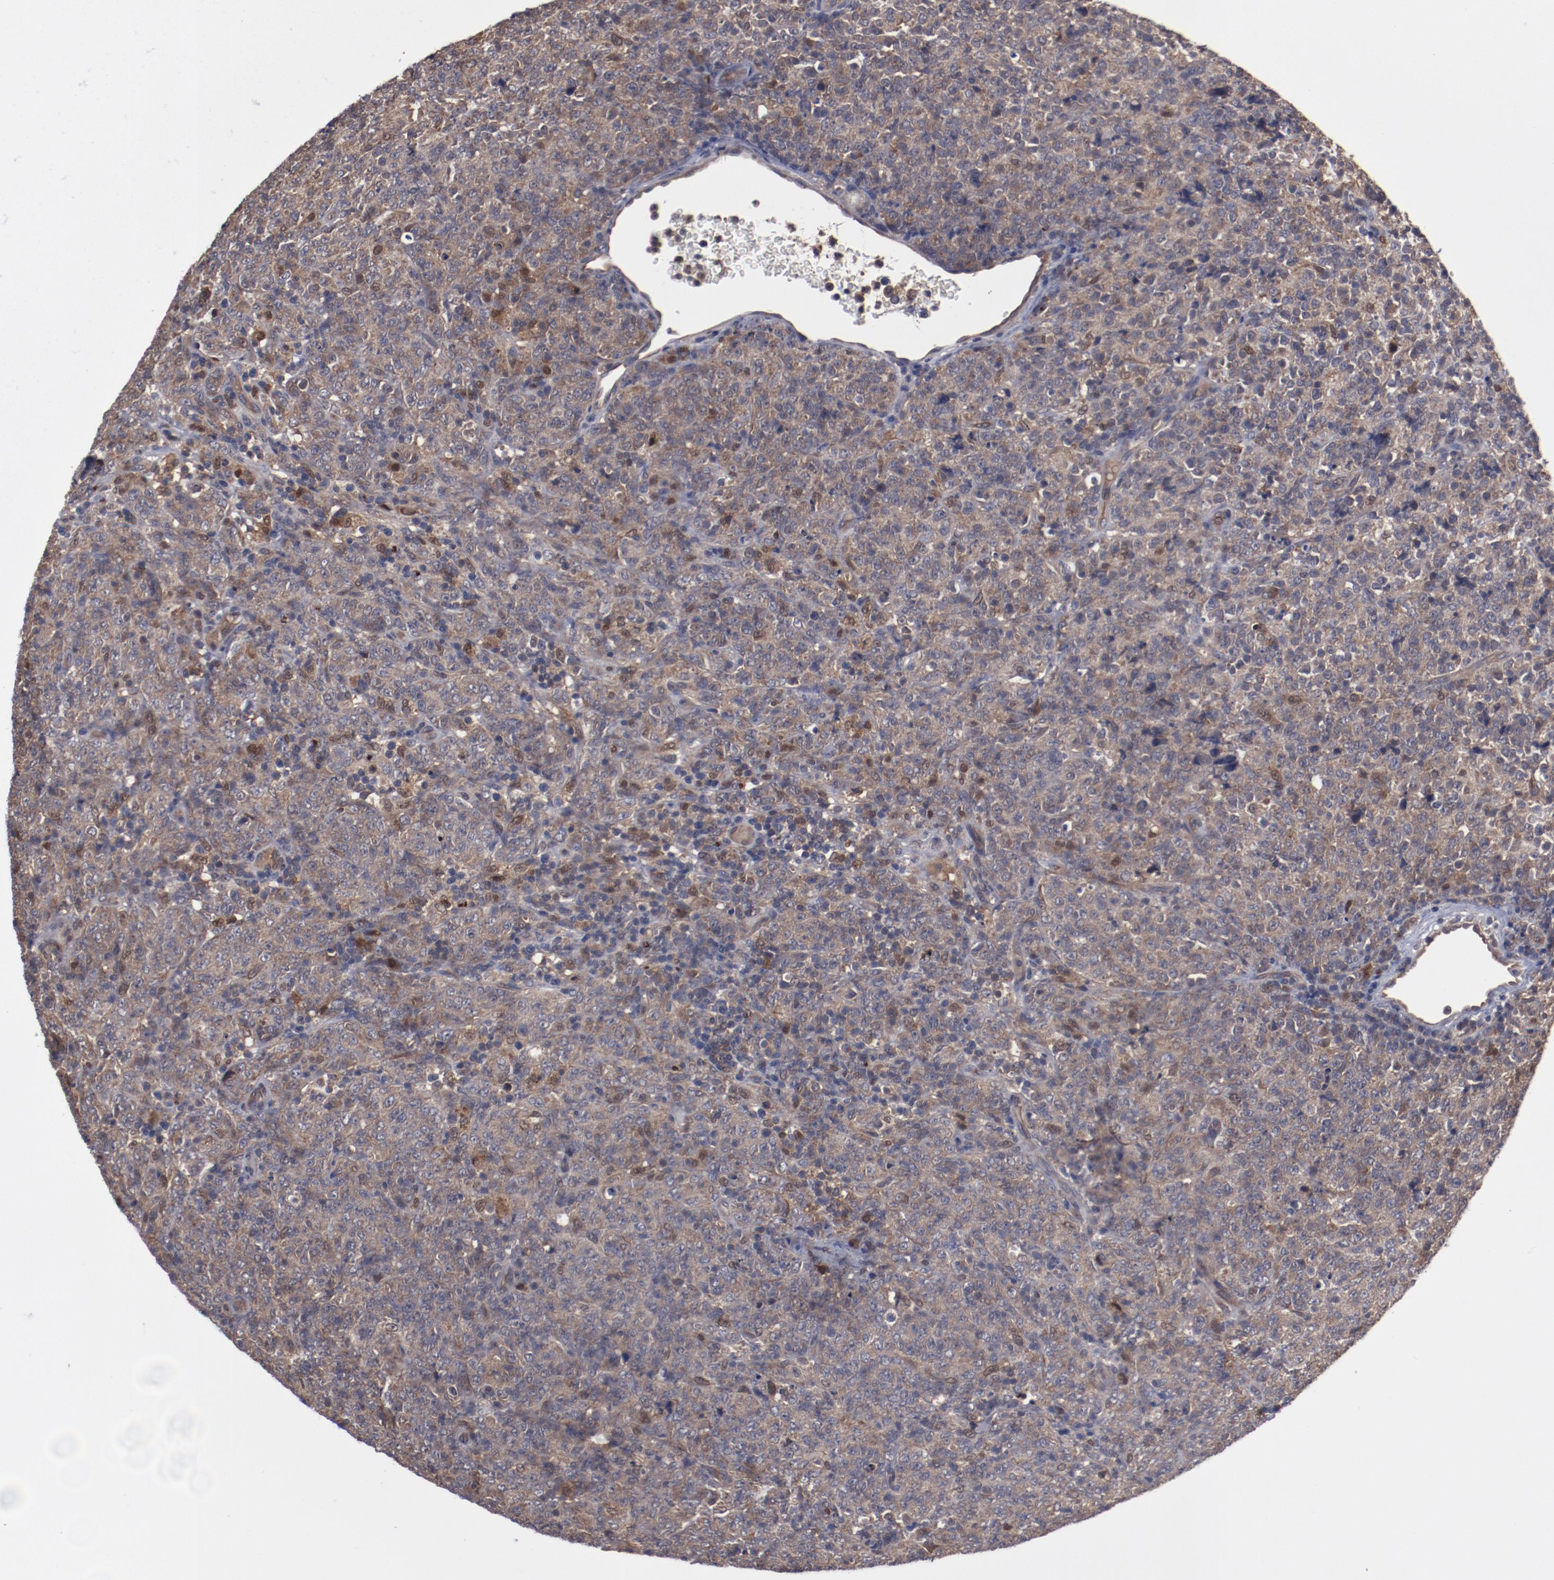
{"staining": {"intensity": "weak", "quantity": "25%-75%", "location": "cytoplasmic/membranous"}, "tissue": "lymphoma", "cell_type": "Tumor cells", "image_type": "cancer", "snomed": [{"axis": "morphology", "description": "Malignant lymphoma, non-Hodgkin's type, High grade"}, {"axis": "topography", "description": "Tonsil"}], "caption": "The image shows immunohistochemical staining of lymphoma. There is weak cytoplasmic/membranous expression is identified in about 25%-75% of tumor cells.", "gene": "DNAAF2", "patient": {"sex": "female", "age": 36}}